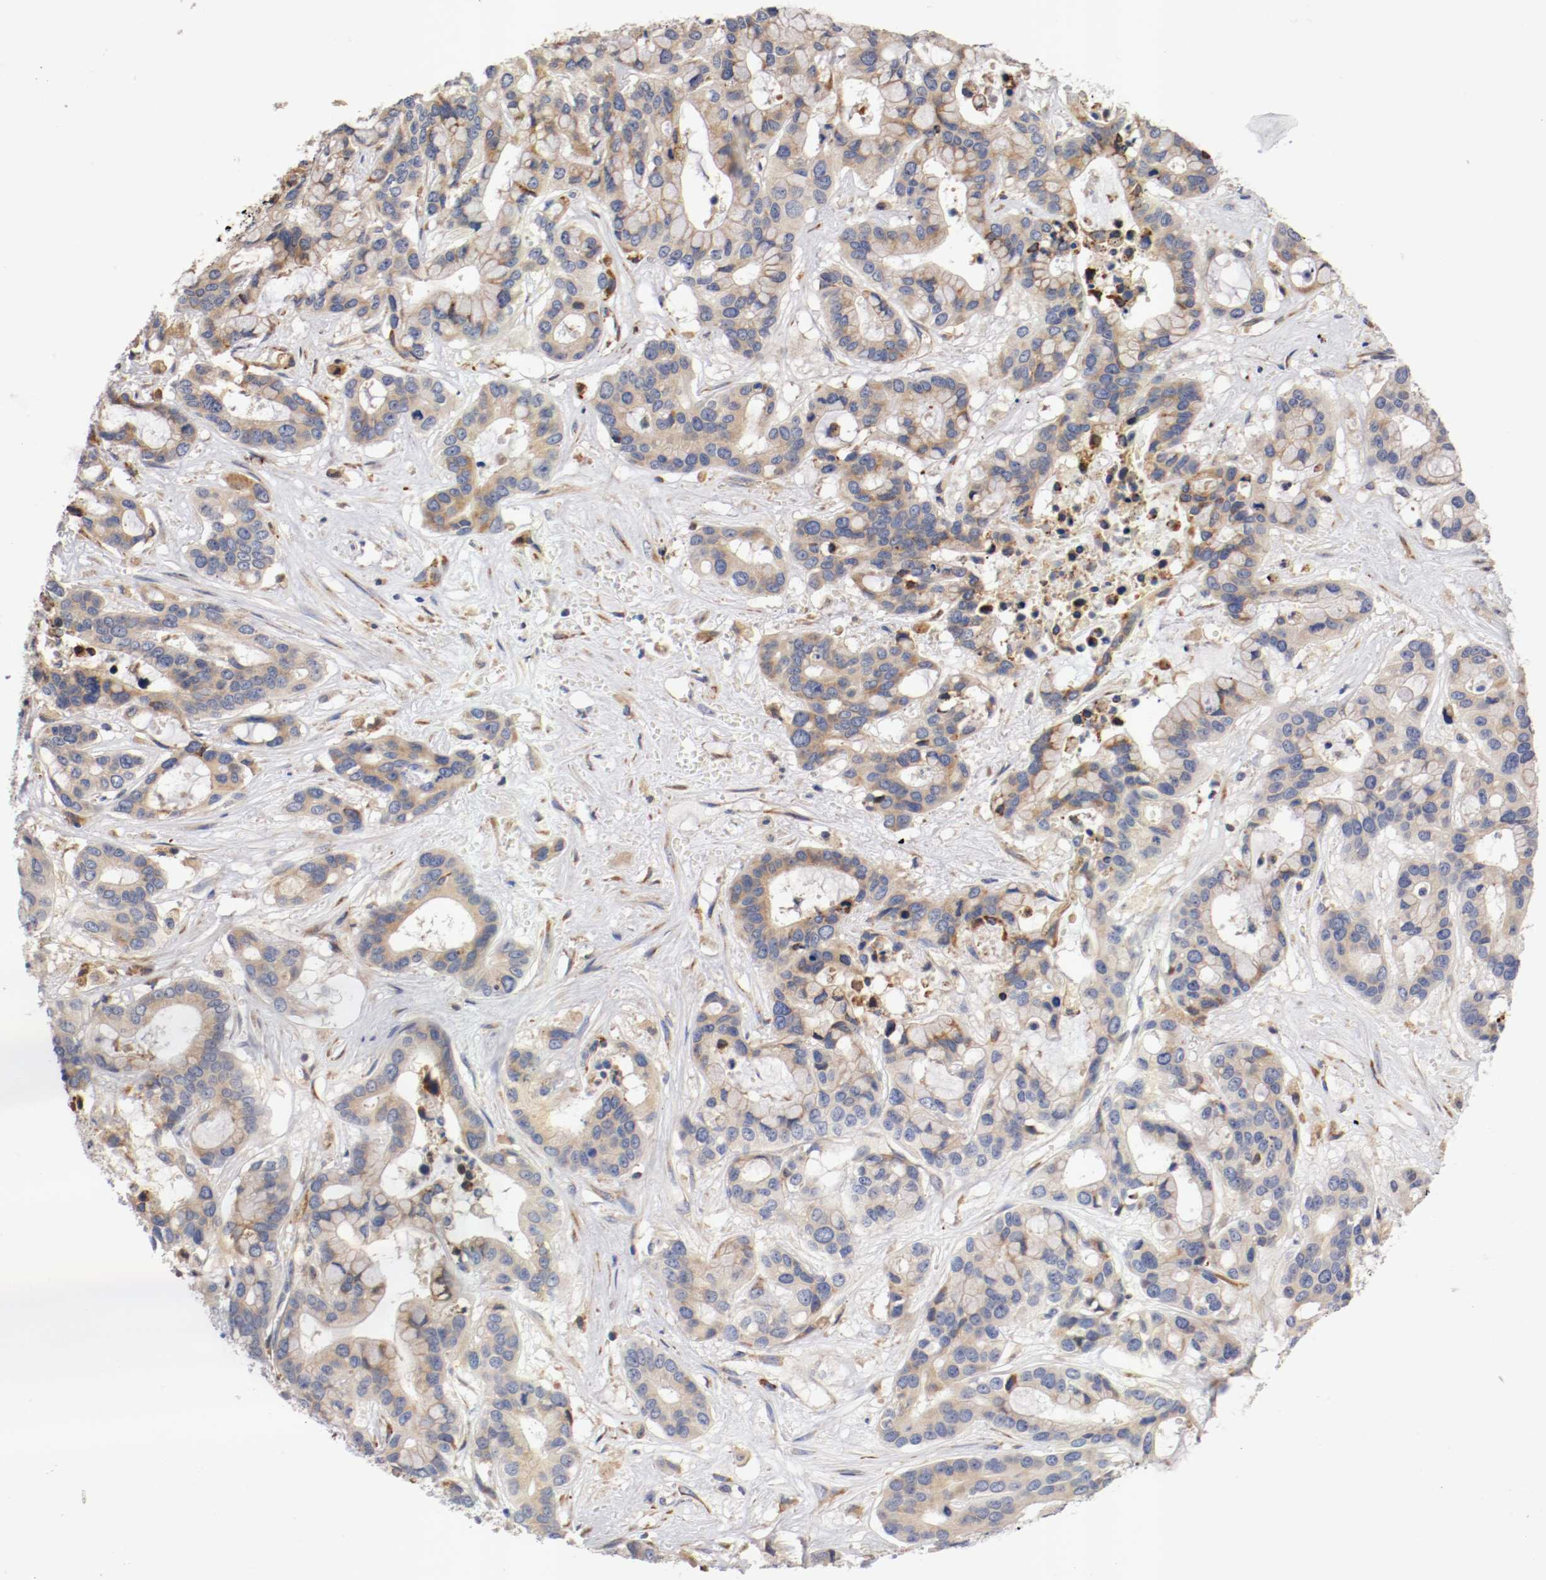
{"staining": {"intensity": "weak", "quantity": ">75%", "location": "cytoplasmic/membranous"}, "tissue": "liver cancer", "cell_type": "Tumor cells", "image_type": "cancer", "snomed": [{"axis": "morphology", "description": "Cholangiocarcinoma"}, {"axis": "topography", "description": "Liver"}], "caption": "Liver cancer (cholangiocarcinoma) stained with DAB immunohistochemistry displays low levels of weak cytoplasmic/membranous positivity in approximately >75% of tumor cells.", "gene": "TNFSF13", "patient": {"sex": "female", "age": 65}}